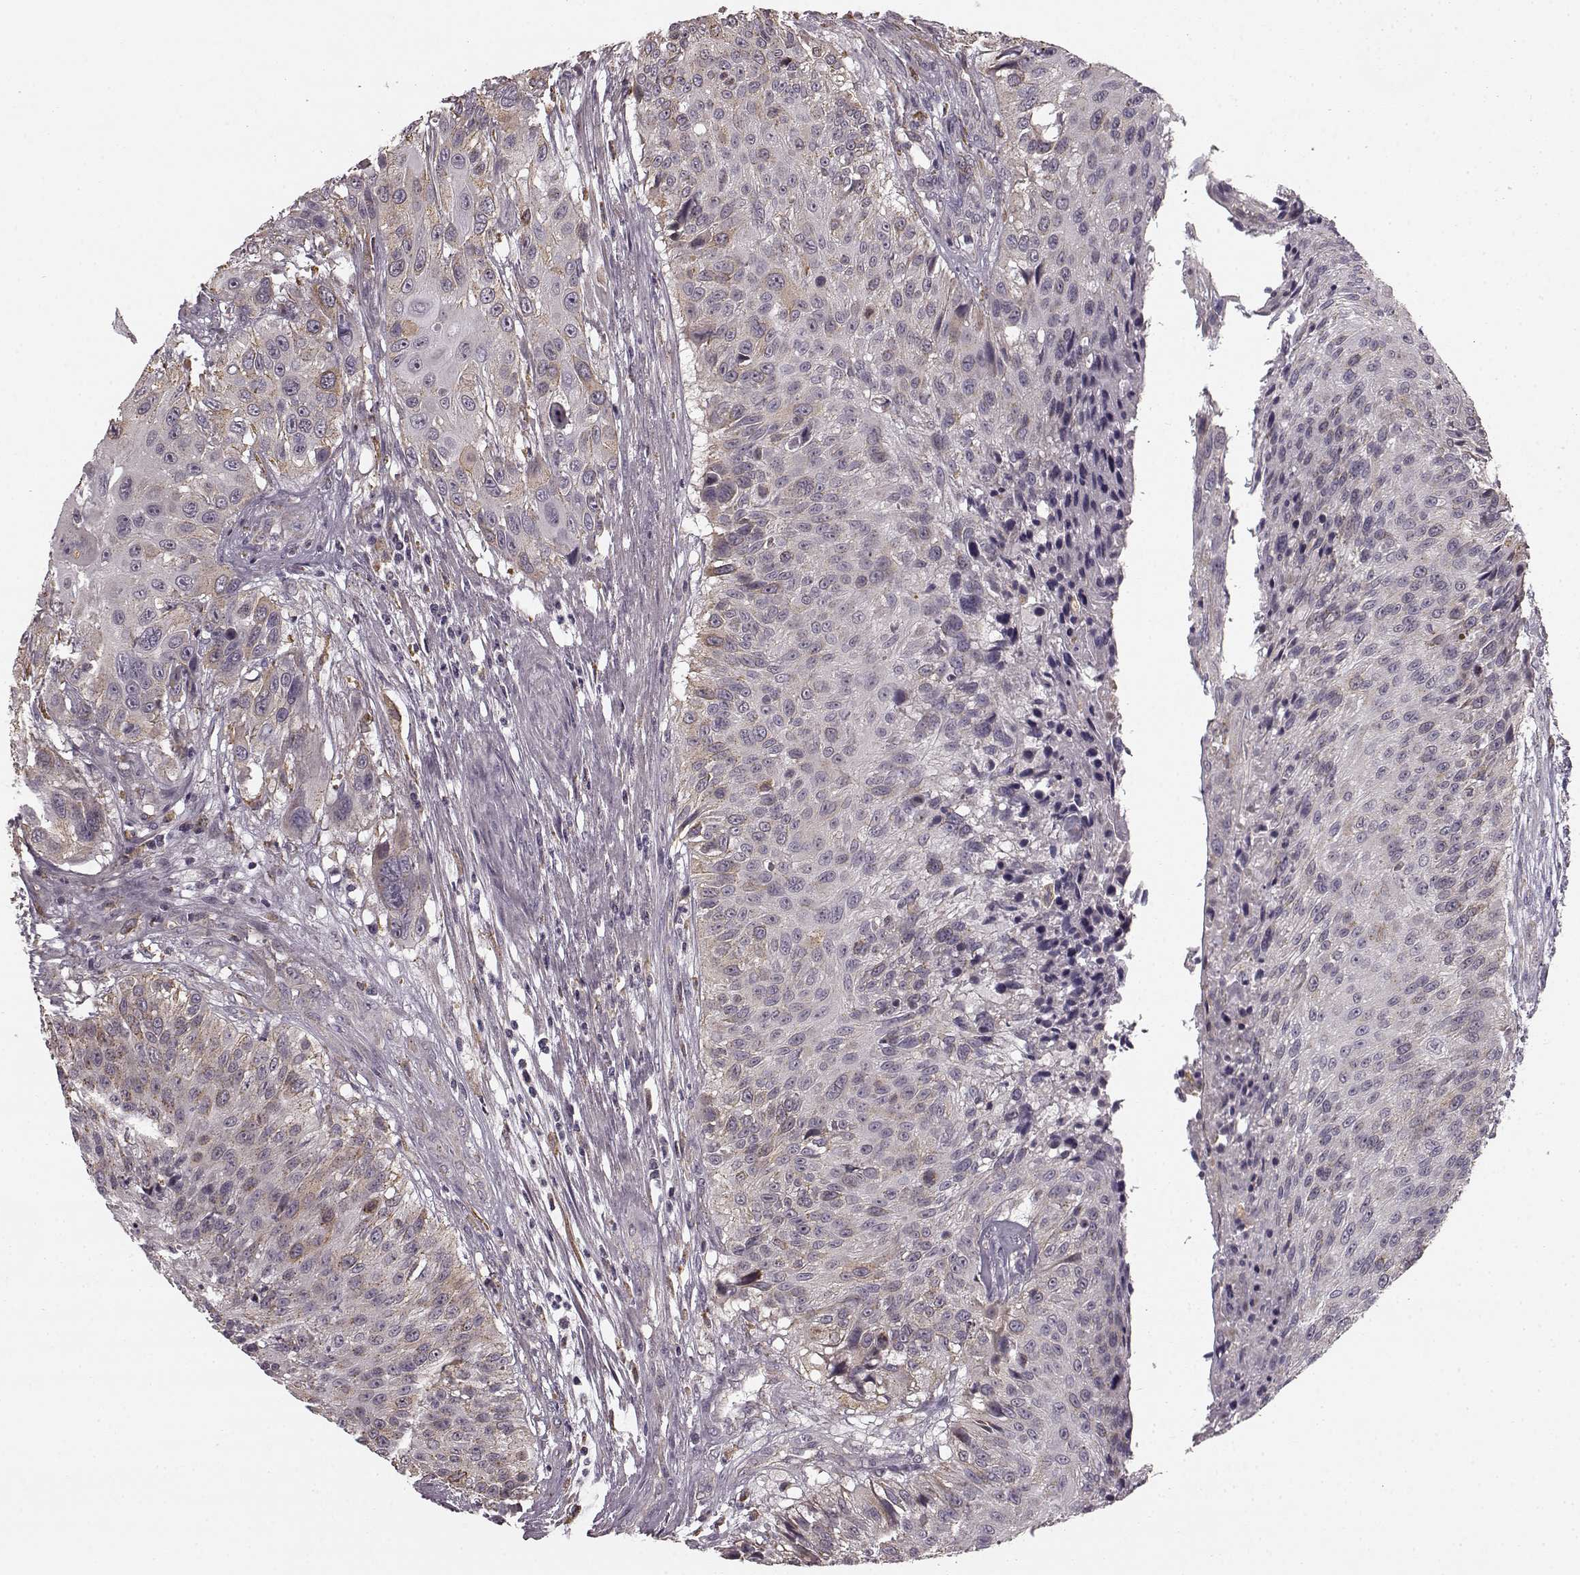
{"staining": {"intensity": "weak", "quantity": "<25%", "location": "cytoplasmic/membranous"}, "tissue": "urothelial cancer", "cell_type": "Tumor cells", "image_type": "cancer", "snomed": [{"axis": "morphology", "description": "Urothelial carcinoma, NOS"}, {"axis": "topography", "description": "Urinary bladder"}], "caption": "Protein analysis of transitional cell carcinoma exhibits no significant expression in tumor cells.", "gene": "HMMR", "patient": {"sex": "male", "age": 55}}